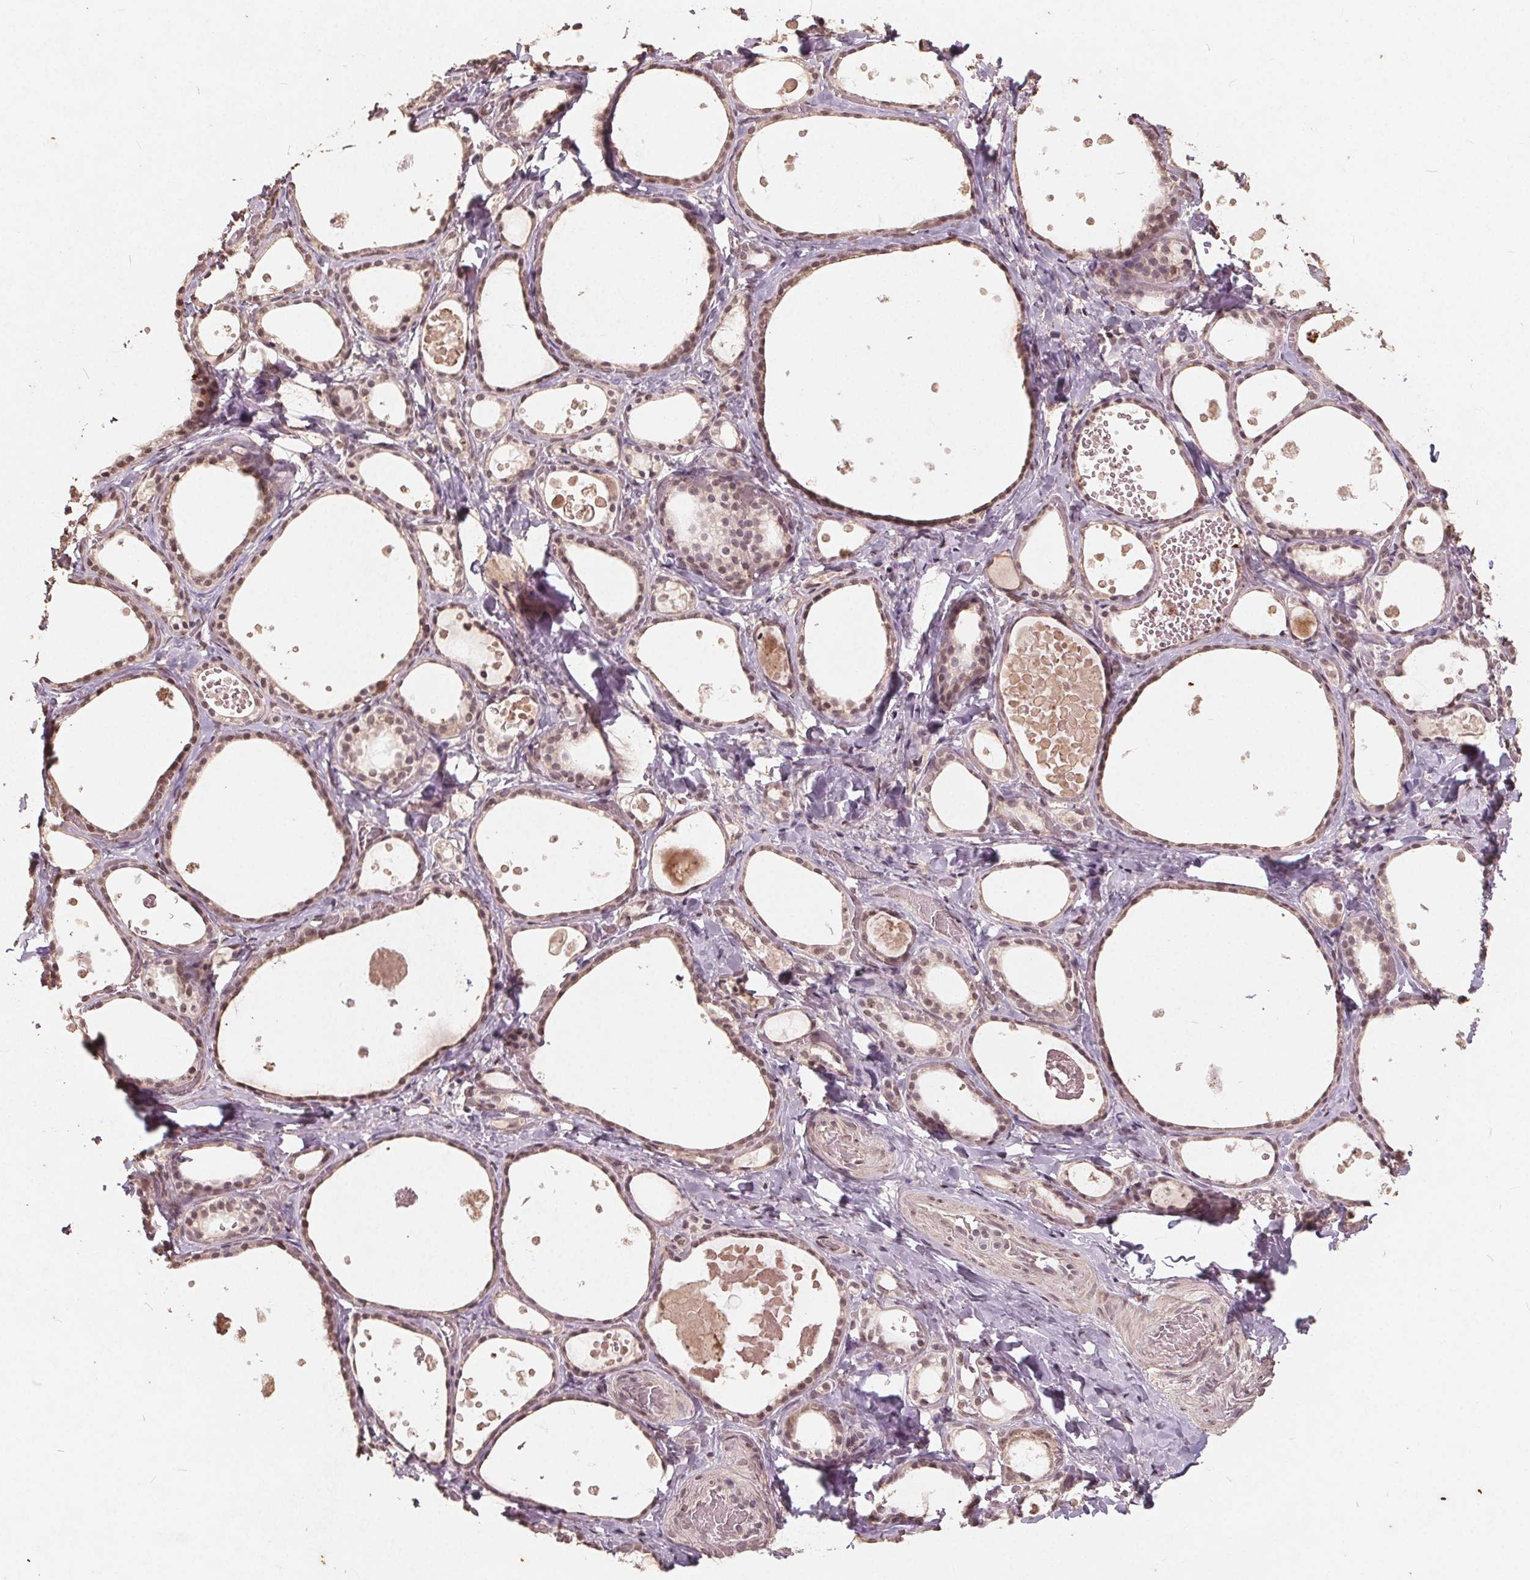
{"staining": {"intensity": "weak", "quantity": ">75%", "location": "nuclear"}, "tissue": "thyroid gland", "cell_type": "Glandular cells", "image_type": "normal", "snomed": [{"axis": "morphology", "description": "Normal tissue, NOS"}, {"axis": "topography", "description": "Thyroid gland"}], "caption": "The immunohistochemical stain shows weak nuclear positivity in glandular cells of normal thyroid gland.", "gene": "DNMT3B", "patient": {"sex": "female", "age": 56}}